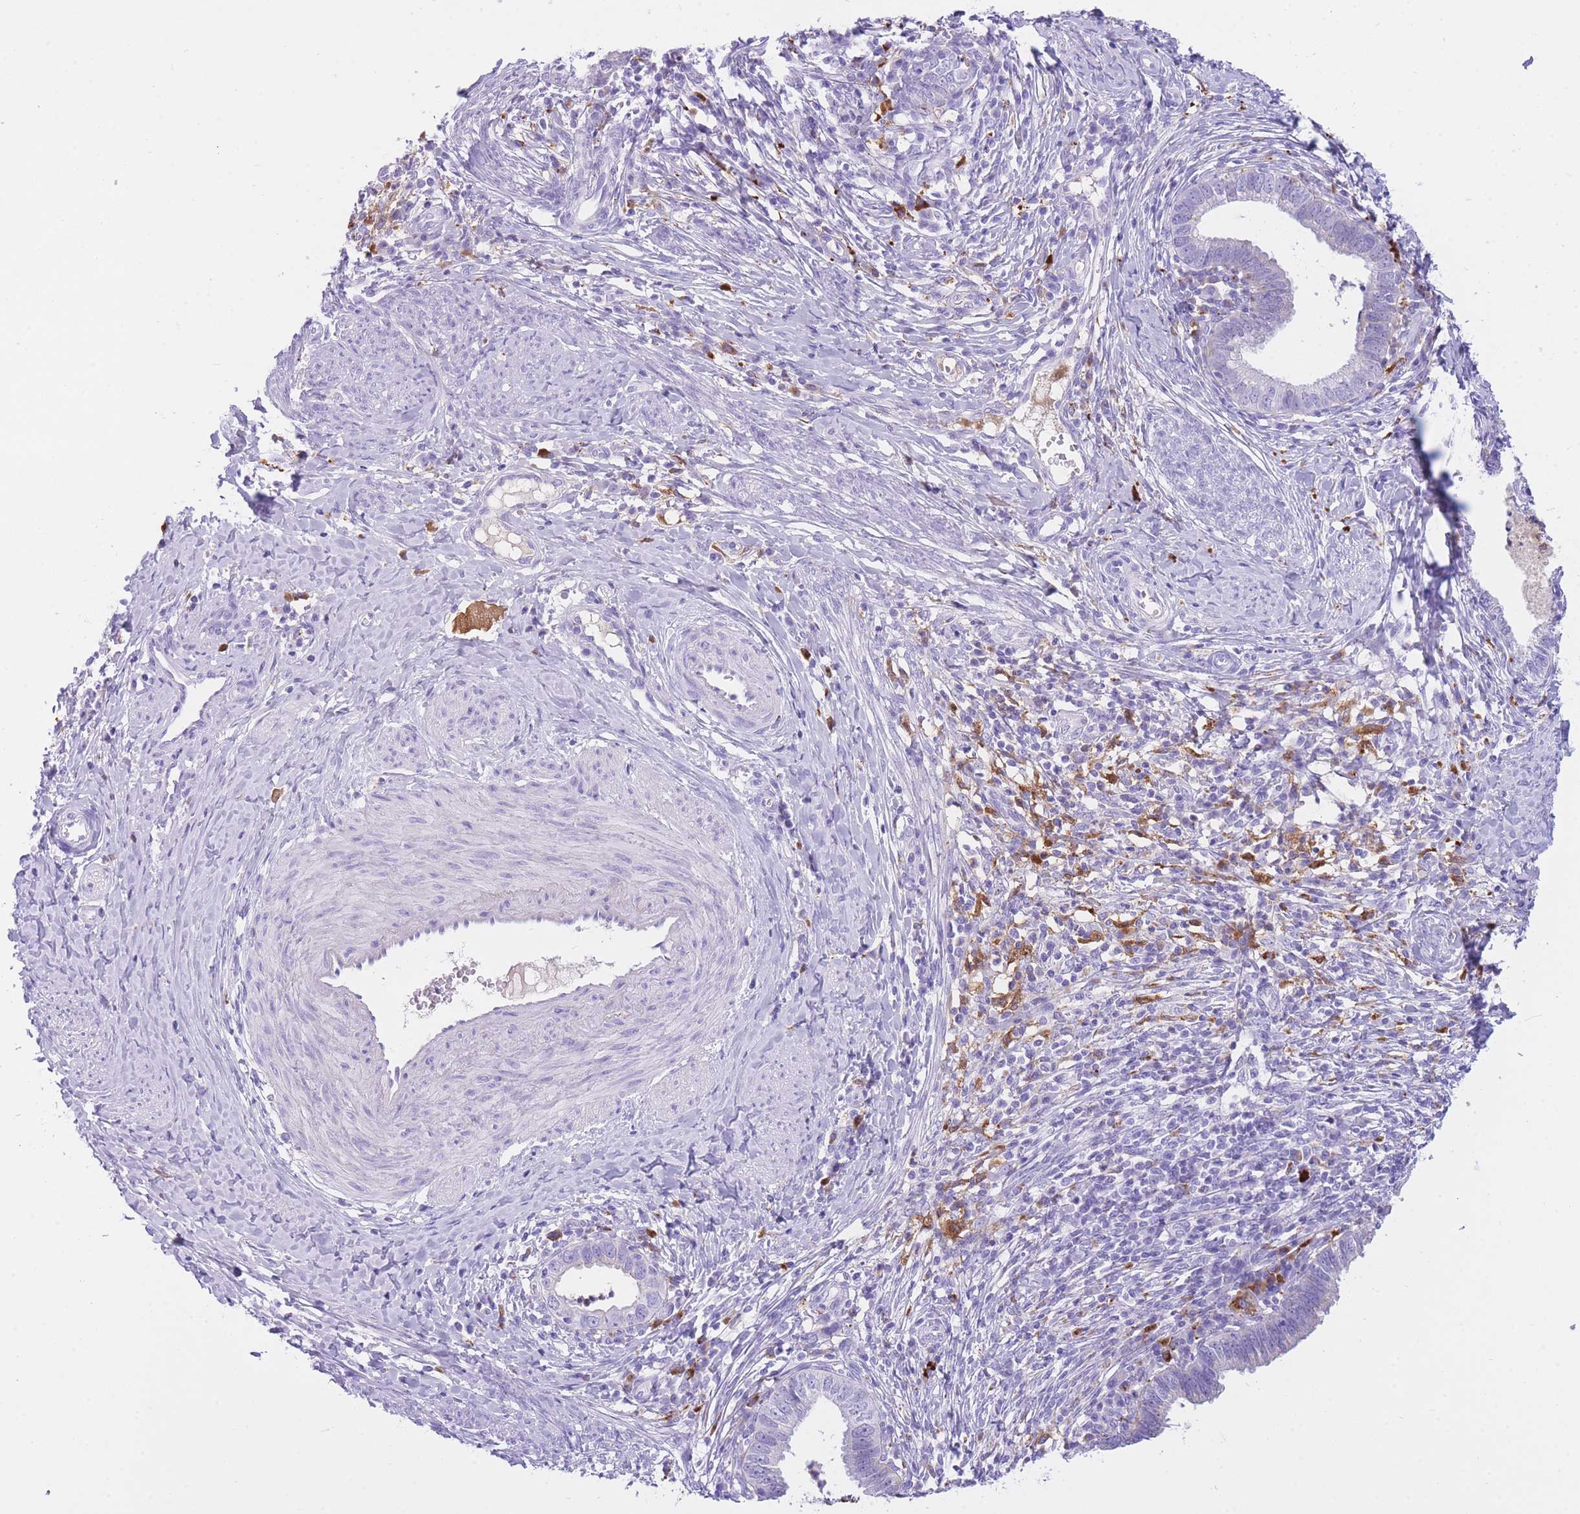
{"staining": {"intensity": "negative", "quantity": "none", "location": "none"}, "tissue": "cervical cancer", "cell_type": "Tumor cells", "image_type": "cancer", "snomed": [{"axis": "morphology", "description": "Adenocarcinoma, NOS"}, {"axis": "topography", "description": "Cervix"}], "caption": "DAB (3,3'-diaminobenzidine) immunohistochemical staining of human cervical cancer exhibits no significant staining in tumor cells.", "gene": "PLBD1", "patient": {"sex": "female", "age": 36}}